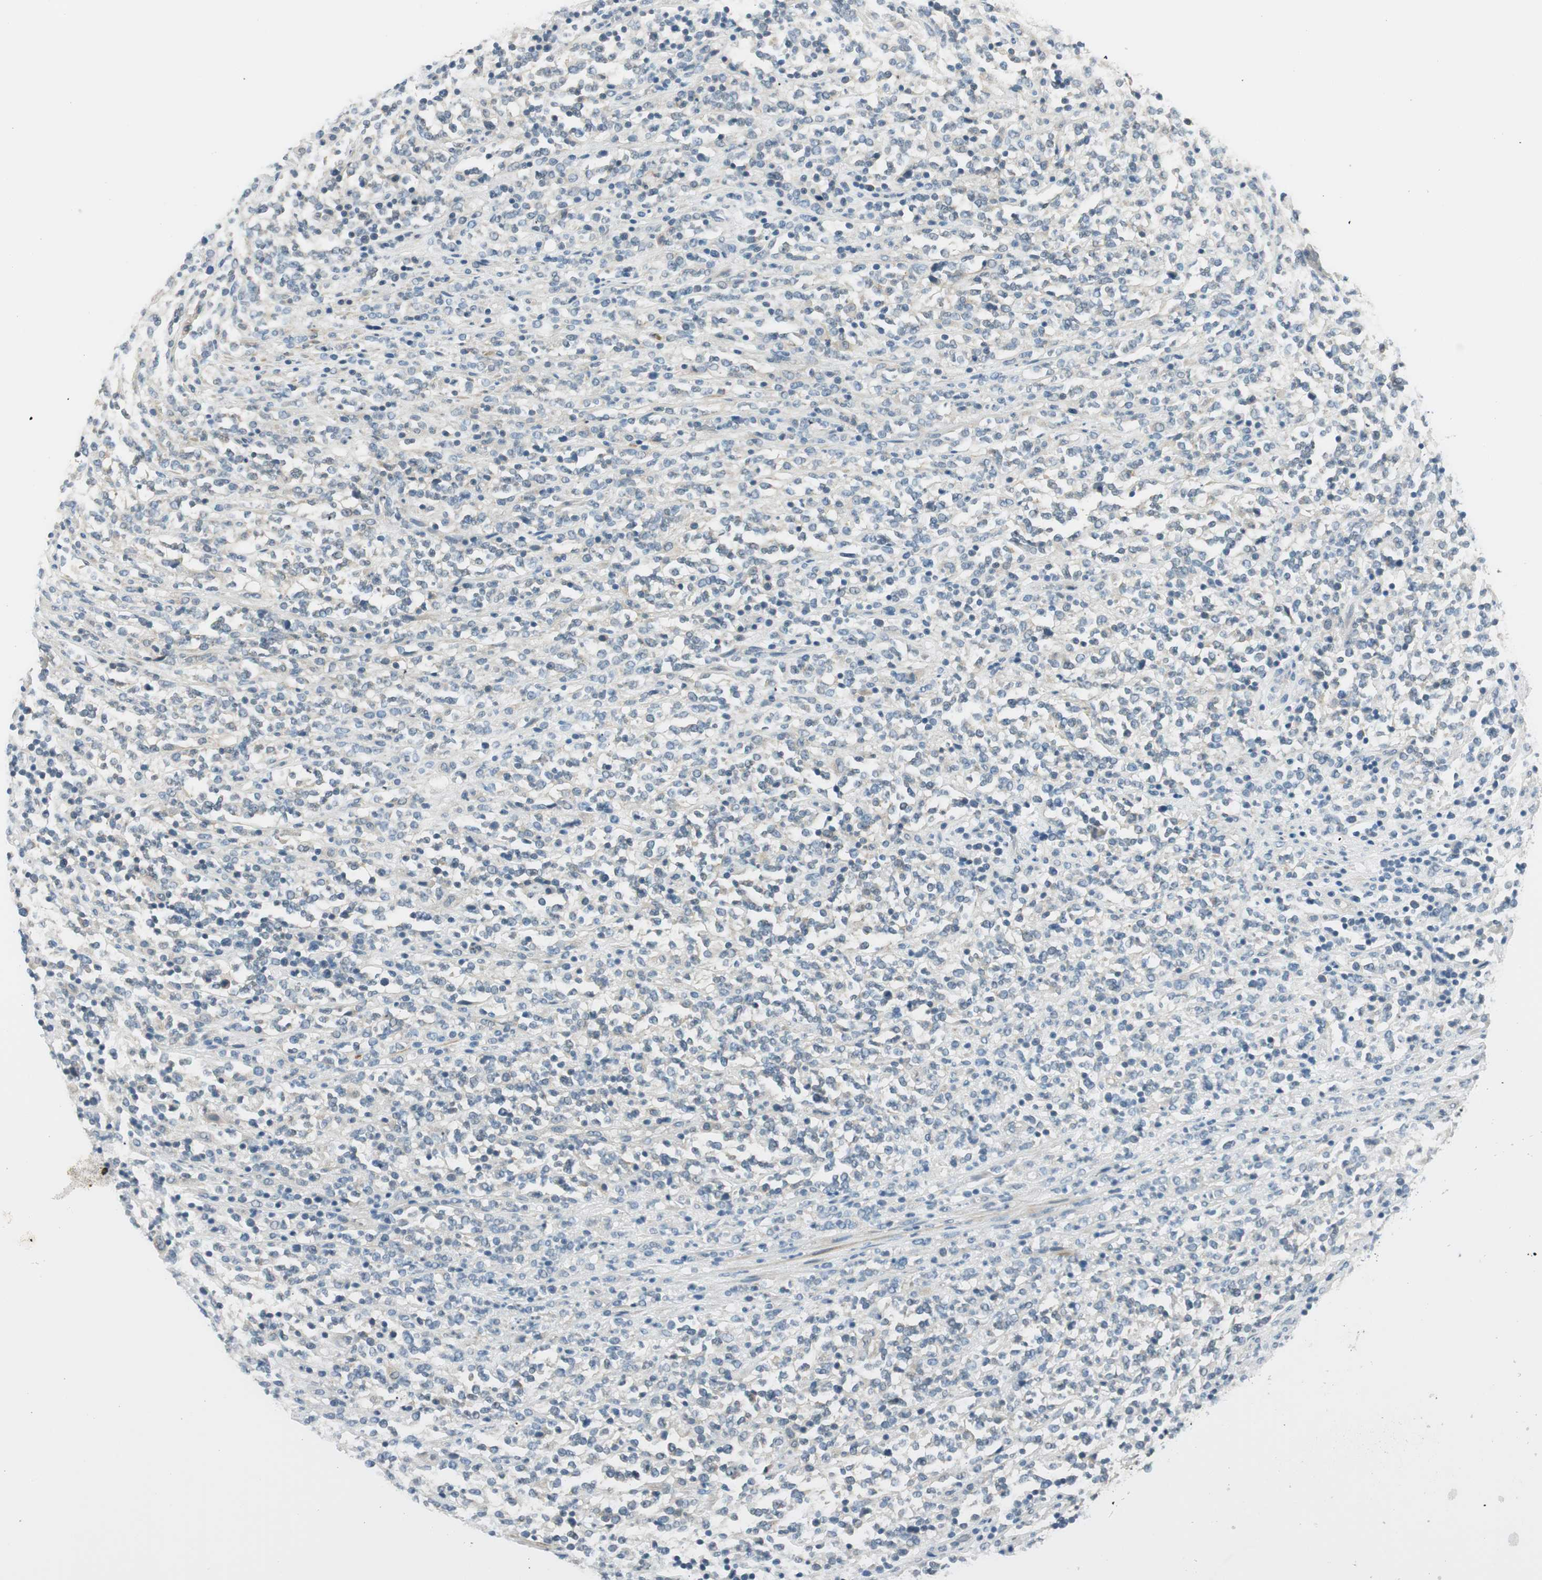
{"staining": {"intensity": "negative", "quantity": "none", "location": "none"}, "tissue": "lymphoma", "cell_type": "Tumor cells", "image_type": "cancer", "snomed": [{"axis": "morphology", "description": "Malignant lymphoma, non-Hodgkin's type, High grade"}, {"axis": "topography", "description": "Soft tissue"}], "caption": "Tumor cells are negative for protein expression in human lymphoma.", "gene": "TACR3", "patient": {"sex": "male", "age": 18}}